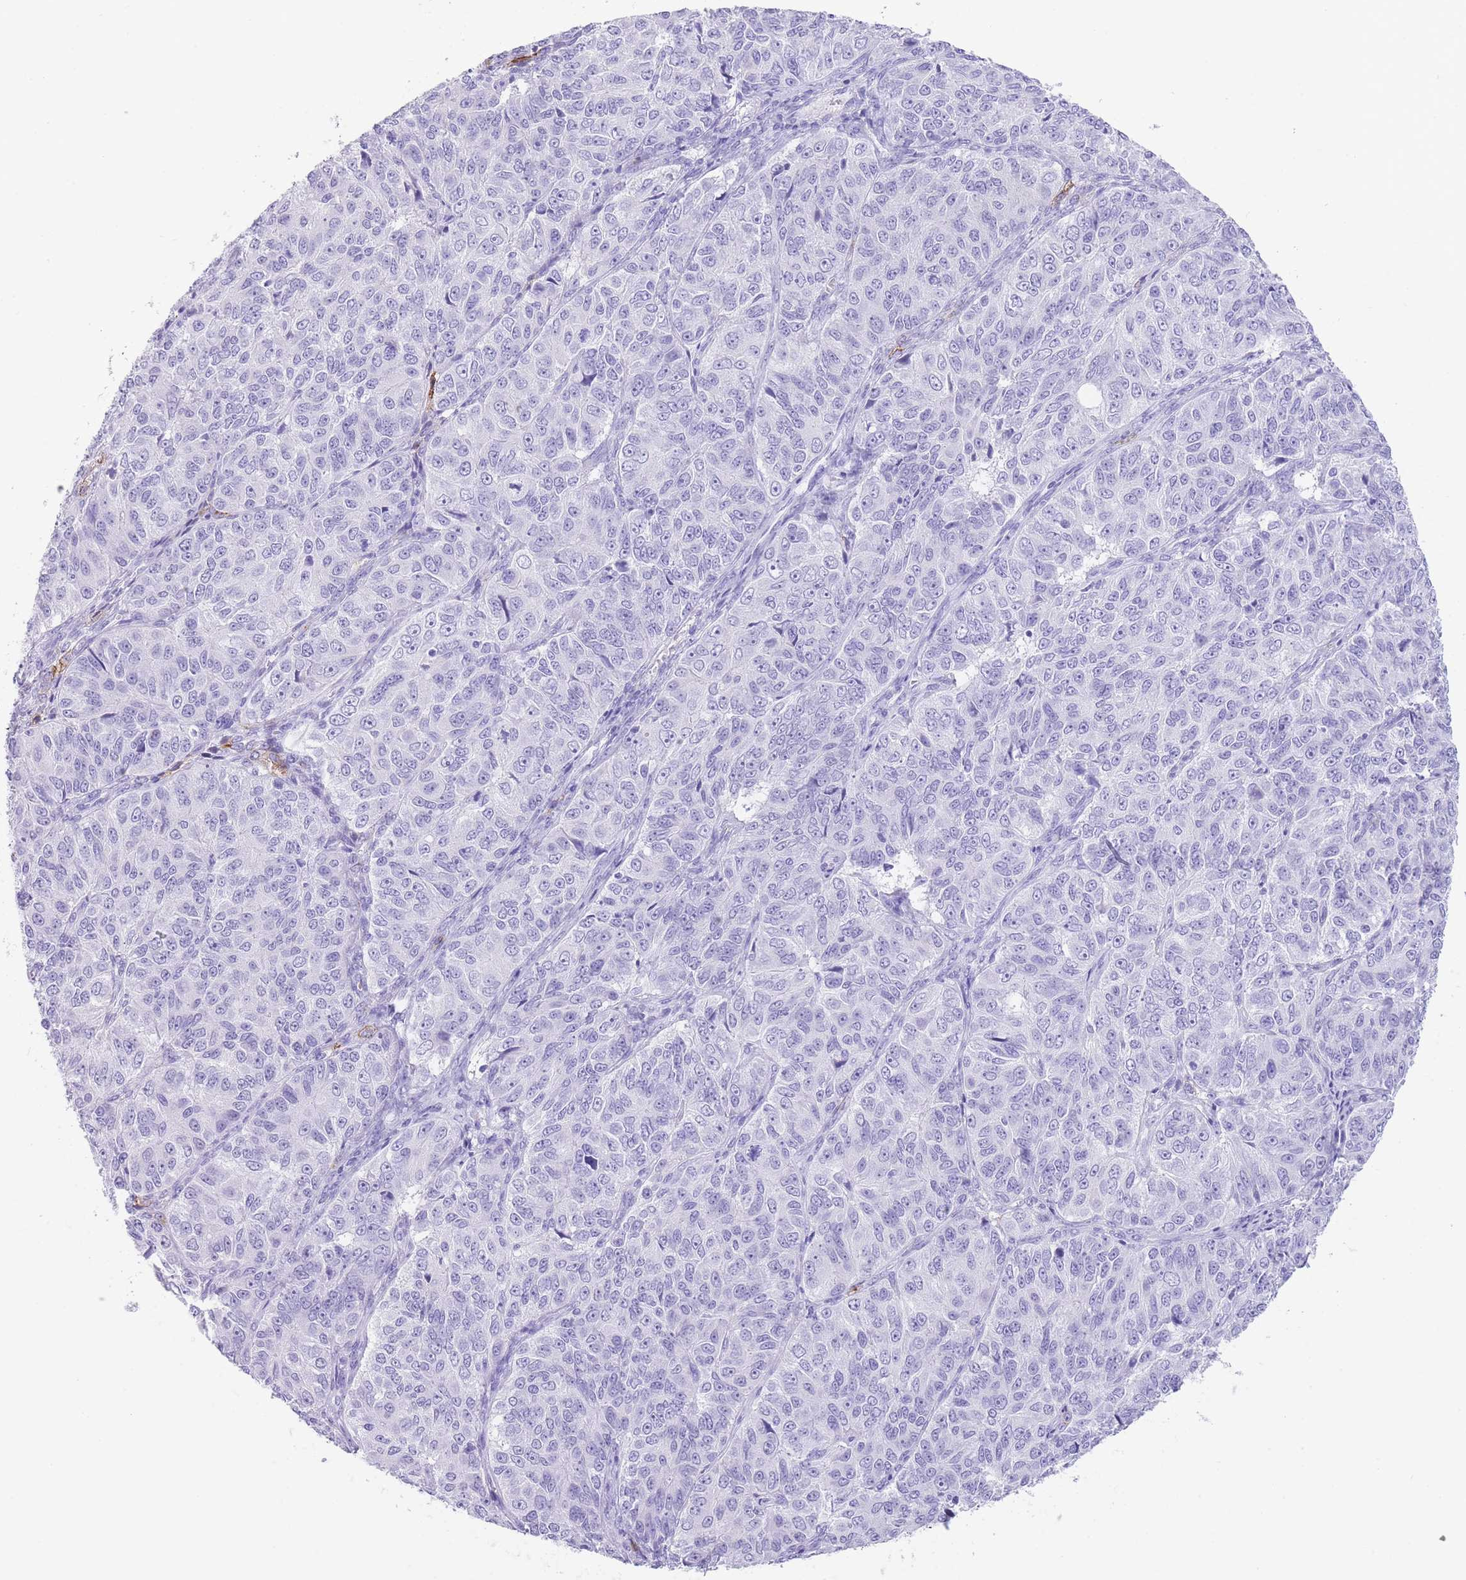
{"staining": {"intensity": "negative", "quantity": "none", "location": "none"}, "tissue": "ovarian cancer", "cell_type": "Tumor cells", "image_type": "cancer", "snomed": [{"axis": "morphology", "description": "Carcinoma, endometroid"}, {"axis": "topography", "description": "Ovary"}], "caption": "Endometroid carcinoma (ovarian) was stained to show a protein in brown. There is no significant positivity in tumor cells.", "gene": "ELOA2", "patient": {"sex": "female", "age": 51}}